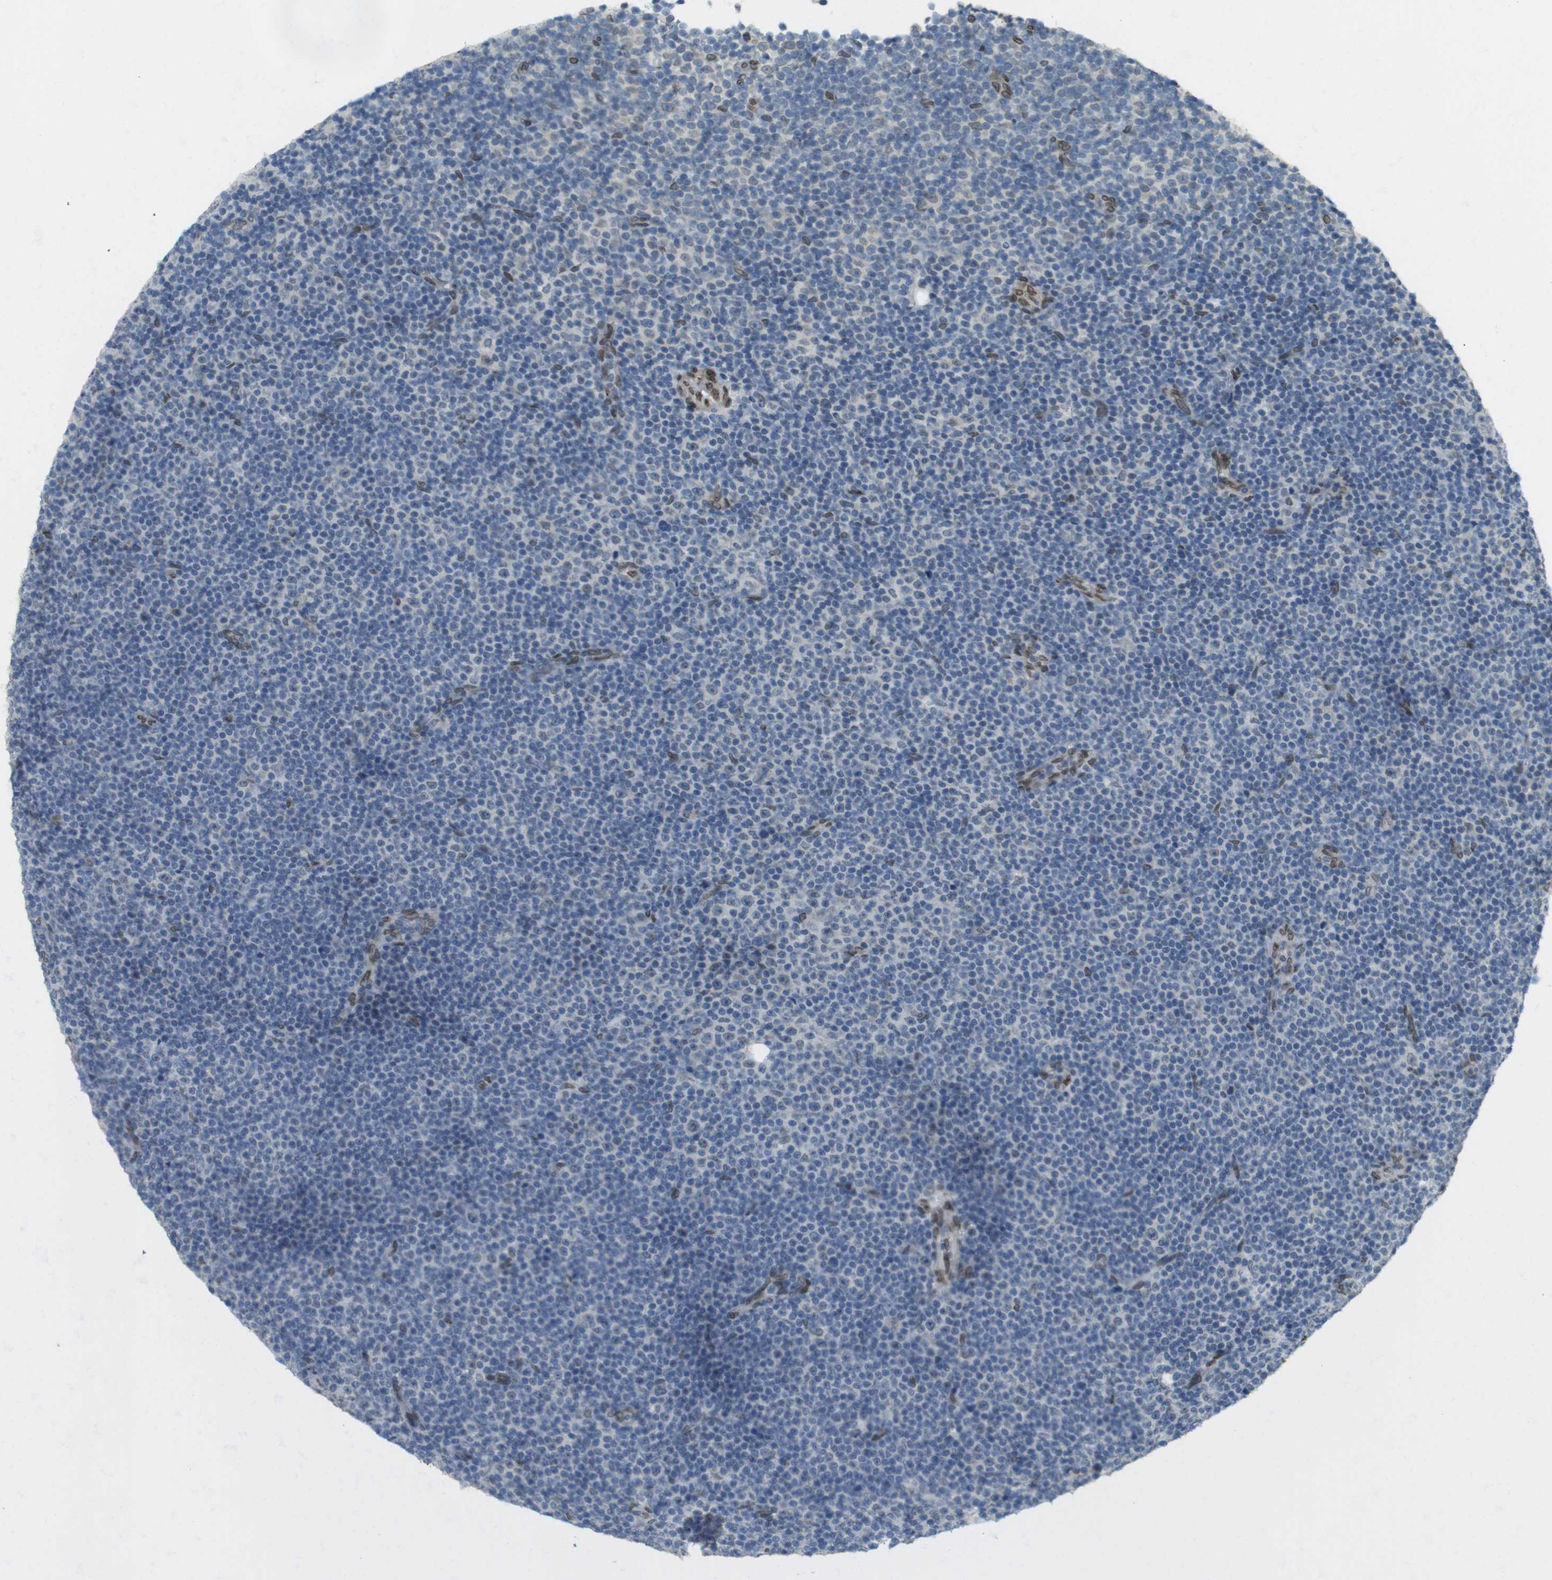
{"staining": {"intensity": "negative", "quantity": "none", "location": "none"}, "tissue": "lymphoma", "cell_type": "Tumor cells", "image_type": "cancer", "snomed": [{"axis": "morphology", "description": "Malignant lymphoma, non-Hodgkin's type, Low grade"}, {"axis": "topography", "description": "Lymph node"}], "caption": "IHC image of human lymphoma stained for a protein (brown), which demonstrates no staining in tumor cells. (DAB (3,3'-diaminobenzidine) immunohistochemistry visualized using brightfield microscopy, high magnification).", "gene": "ARL6IP6", "patient": {"sex": "female", "age": 67}}